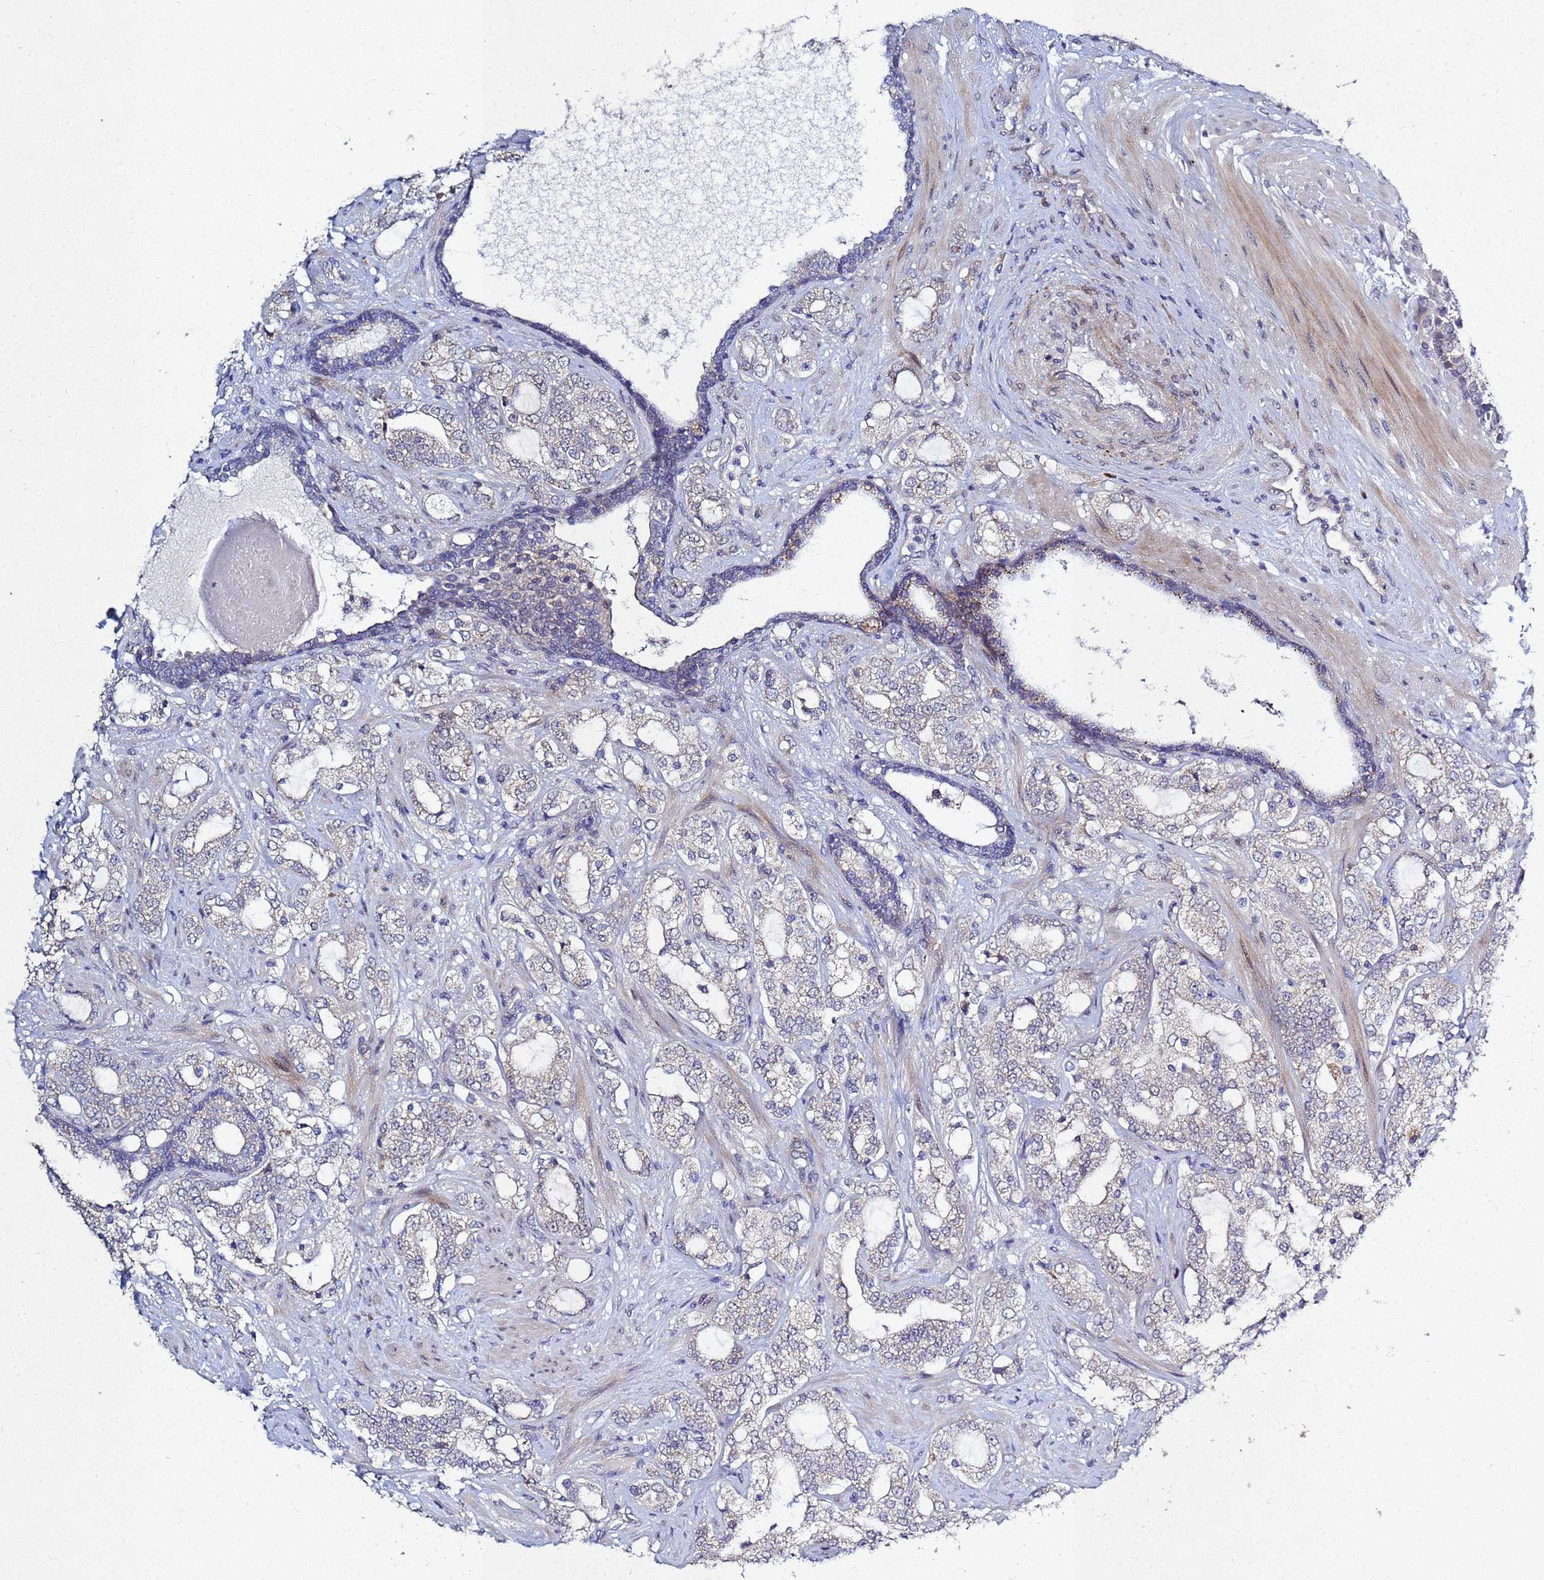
{"staining": {"intensity": "negative", "quantity": "none", "location": "none"}, "tissue": "prostate cancer", "cell_type": "Tumor cells", "image_type": "cancer", "snomed": [{"axis": "morphology", "description": "Adenocarcinoma, High grade"}, {"axis": "topography", "description": "Prostate"}], "caption": "Immunohistochemistry image of neoplastic tissue: prostate high-grade adenocarcinoma stained with DAB (3,3'-diaminobenzidine) displays no significant protein staining in tumor cells.", "gene": "TNPO2", "patient": {"sex": "male", "age": 64}}